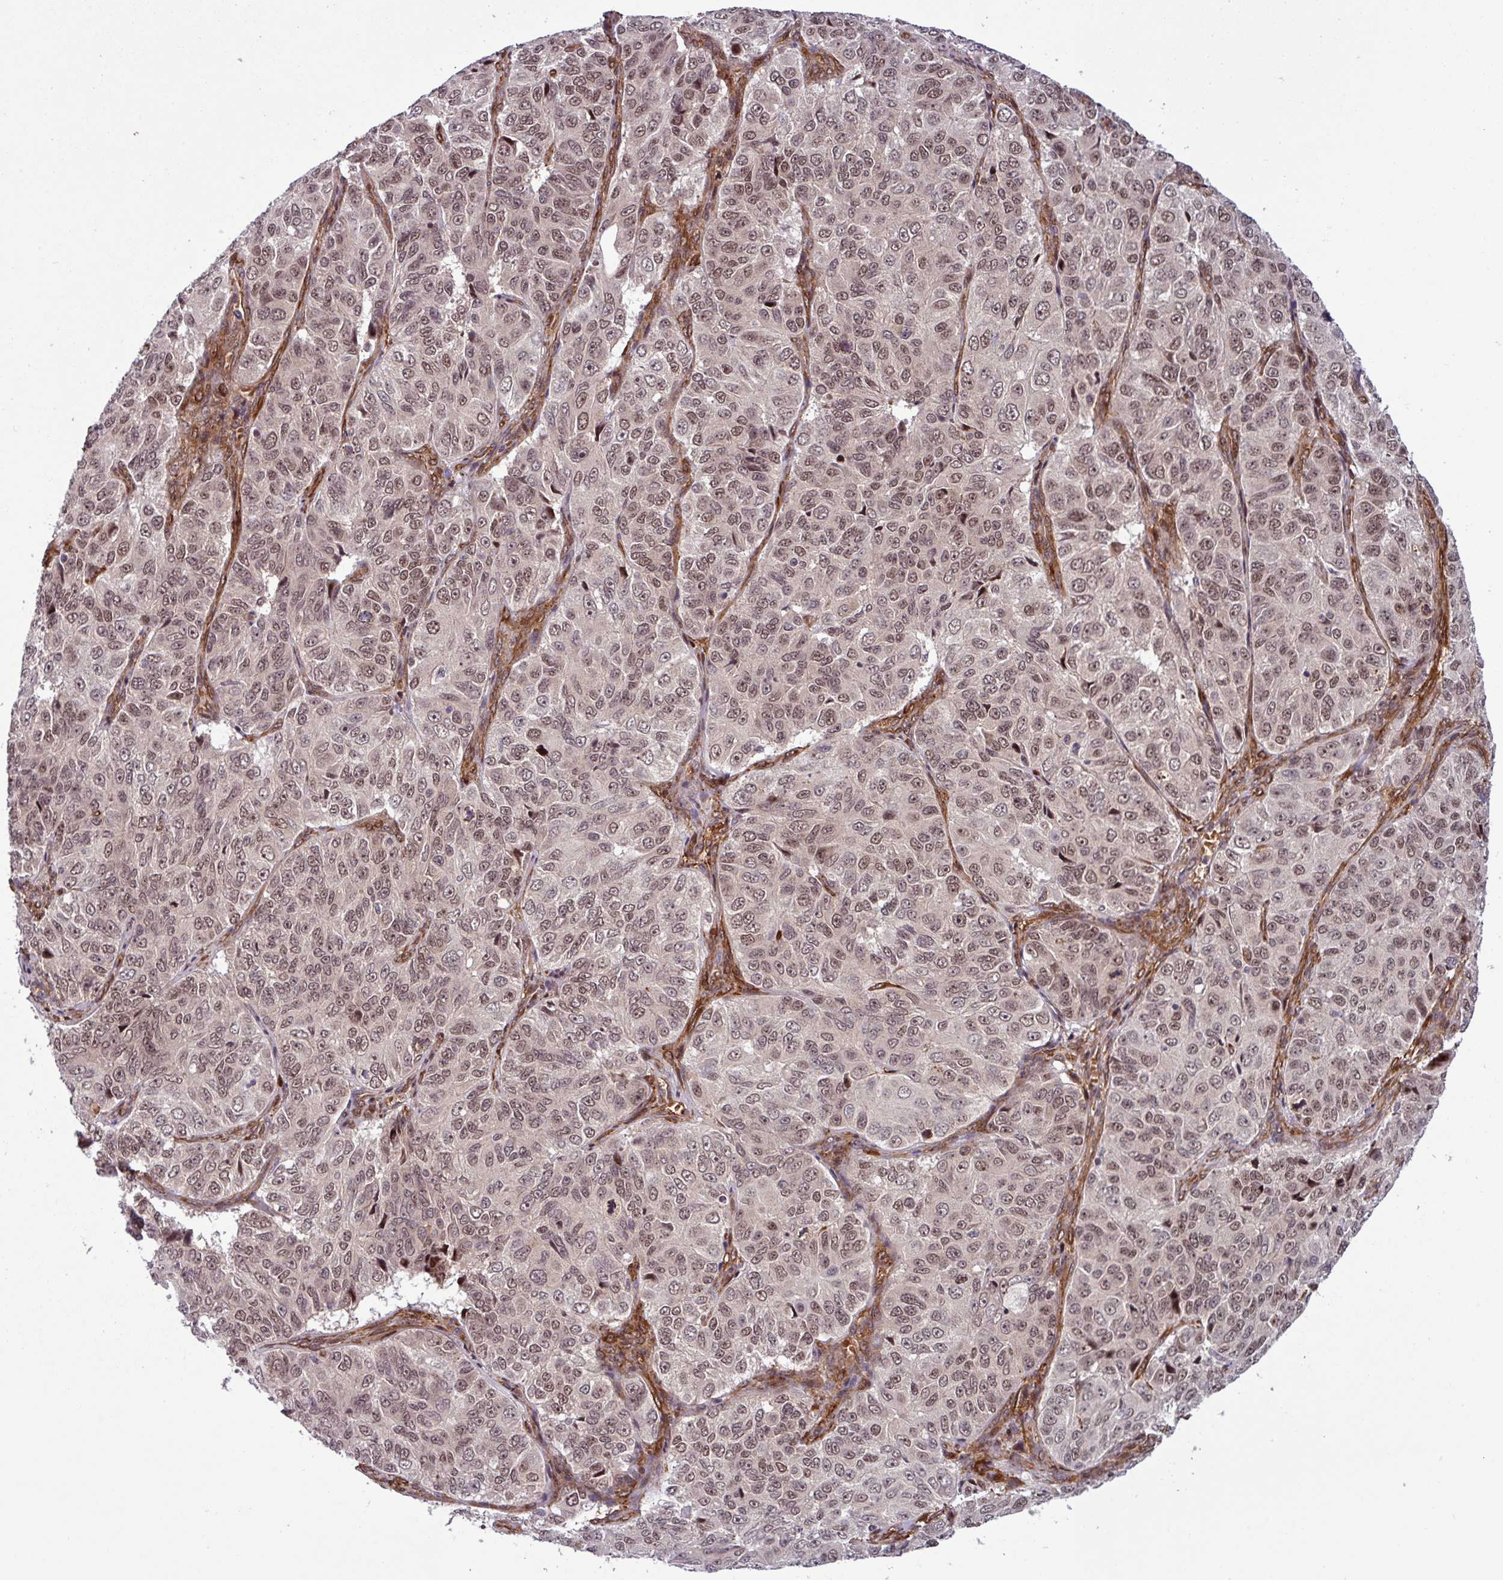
{"staining": {"intensity": "weak", "quantity": ">75%", "location": "nuclear"}, "tissue": "ovarian cancer", "cell_type": "Tumor cells", "image_type": "cancer", "snomed": [{"axis": "morphology", "description": "Carcinoma, endometroid"}, {"axis": "topography", "description": "Ovary"}], "caption": "Immunohistochemistry of human endometroid carcinoma (ovarian) exhibits low levels of weak nuclear expression in about >75% of tumor cells.", "gene": "C7orf50", "patient": {"sex": "female", "age": 51}}